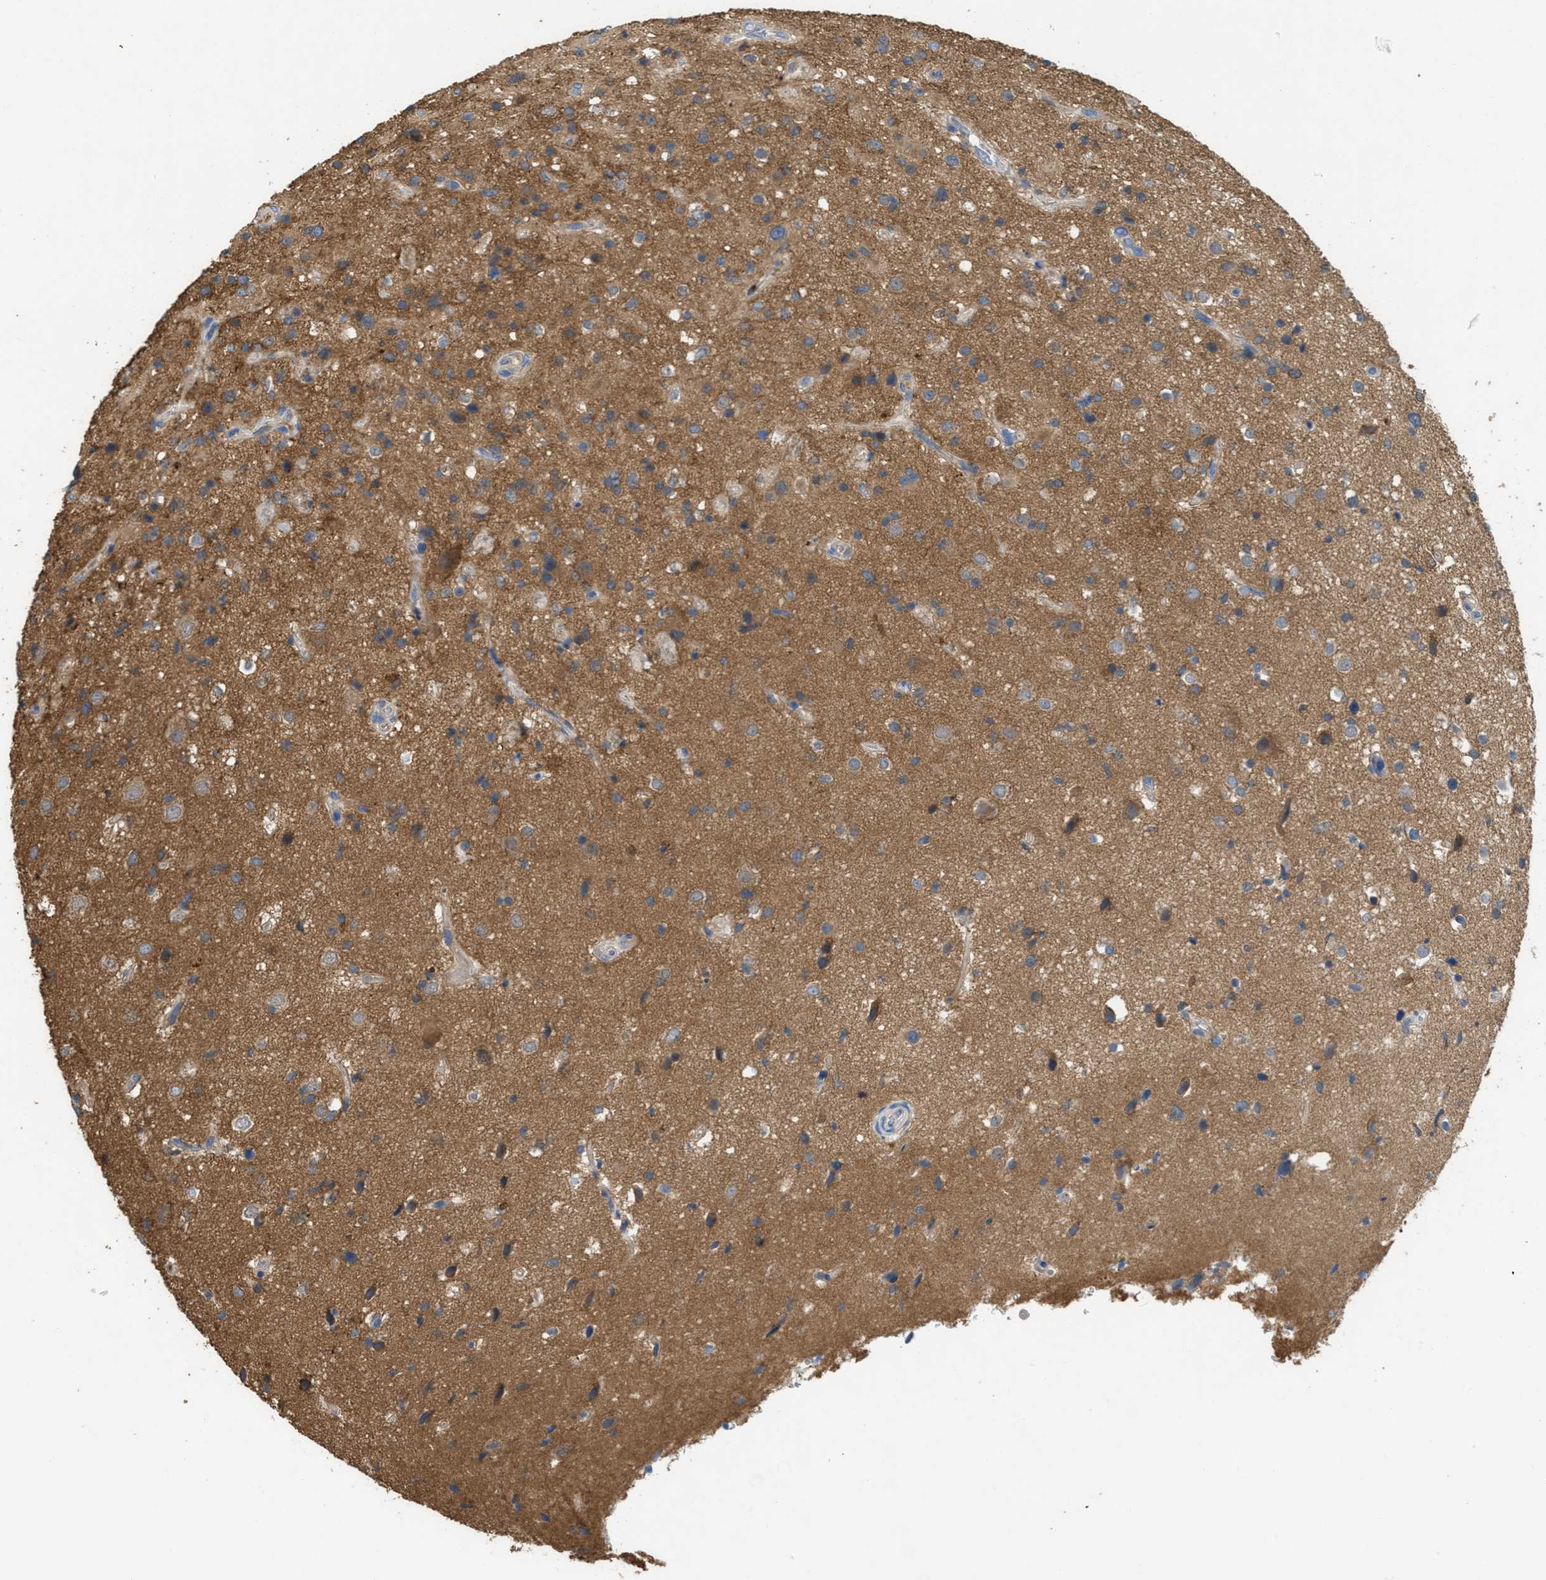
{"staining": {"intensity": "moderate", "quantity": "25%-75%", "location": "cytoplasmic/membranous"}, "tissue": "glioma", "cell_type": "Tumor cells", "image_type": "cancer", "snomed": [{"axis": "morphology", "description": "Glioma, malignant, High grade"}, {"axis": "topography", "description": "Brain"}], "caption": "Immunohistochemistry (IHC) micrograph of human malignant high-grade glioma stained for a protein (brown), which reveals medium levels of moderate cytoplasmic/membranous positivity in about 25%-75% of tumor cells.", "gene": "UBA5", "patient": {"sex": "male", "age": 33}}